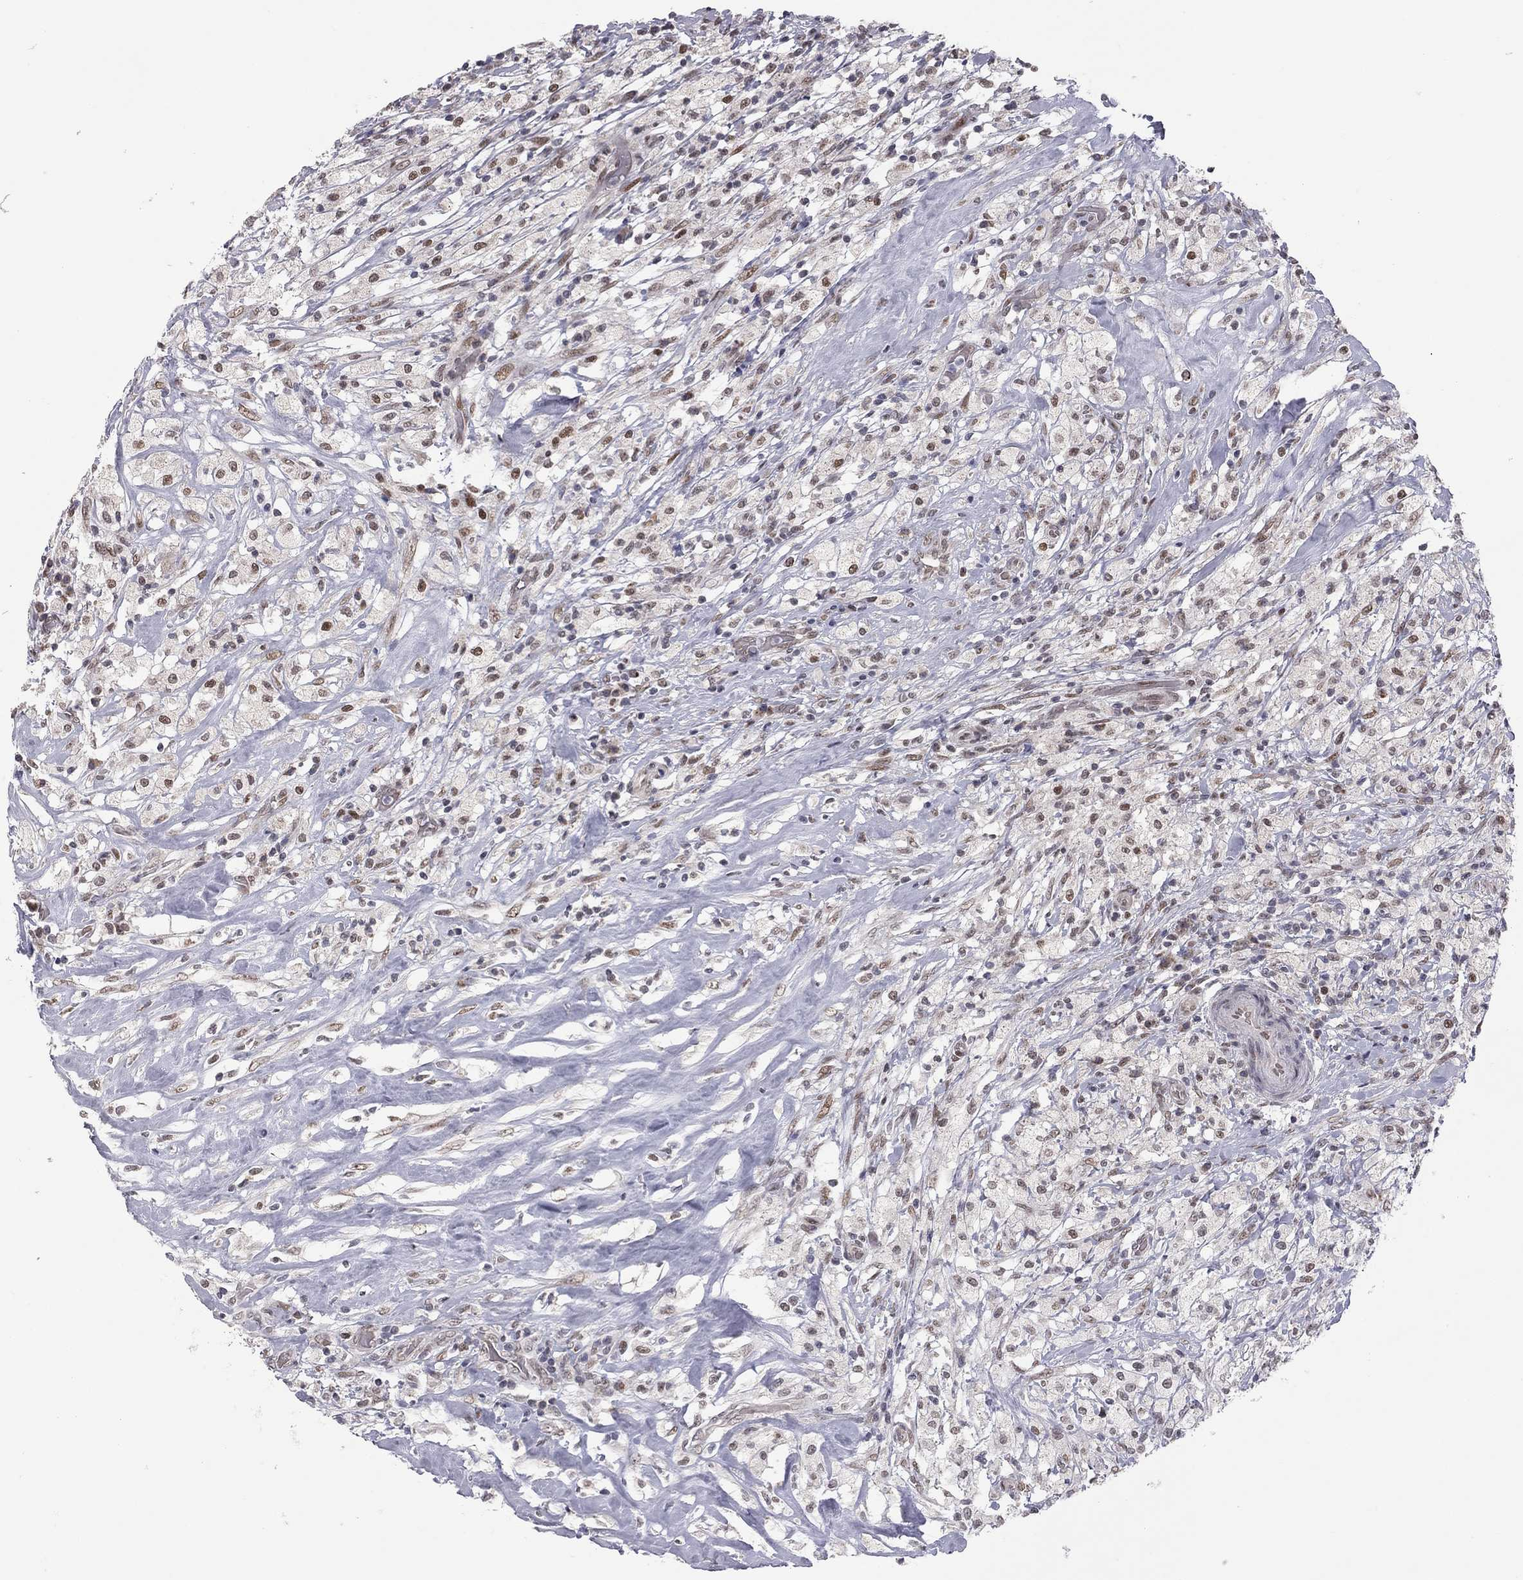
{"staining": {"intensity": "moderate", "quantity": "<25%", "location": "nuclear"}, "tissue": "testis cancer", "cell_type": "Tumor cells", "image_type": "cancer", "snomed": [{"axis": "morphology", "description": "Necrosis, NOS"}, {"axis": "morphology", "description": "Carcinoma, Embryonal, NOS"}, {"axis": "topography", "description": "Testis"}], "caption": "A photomicrograph showing moderate nuclear expression in about <25% of tumor cells in testis cancer, as visualized by brown immunohistochemical staining.", "gene": "MC3R", "patient": {"sex": "male", "age": 19}}